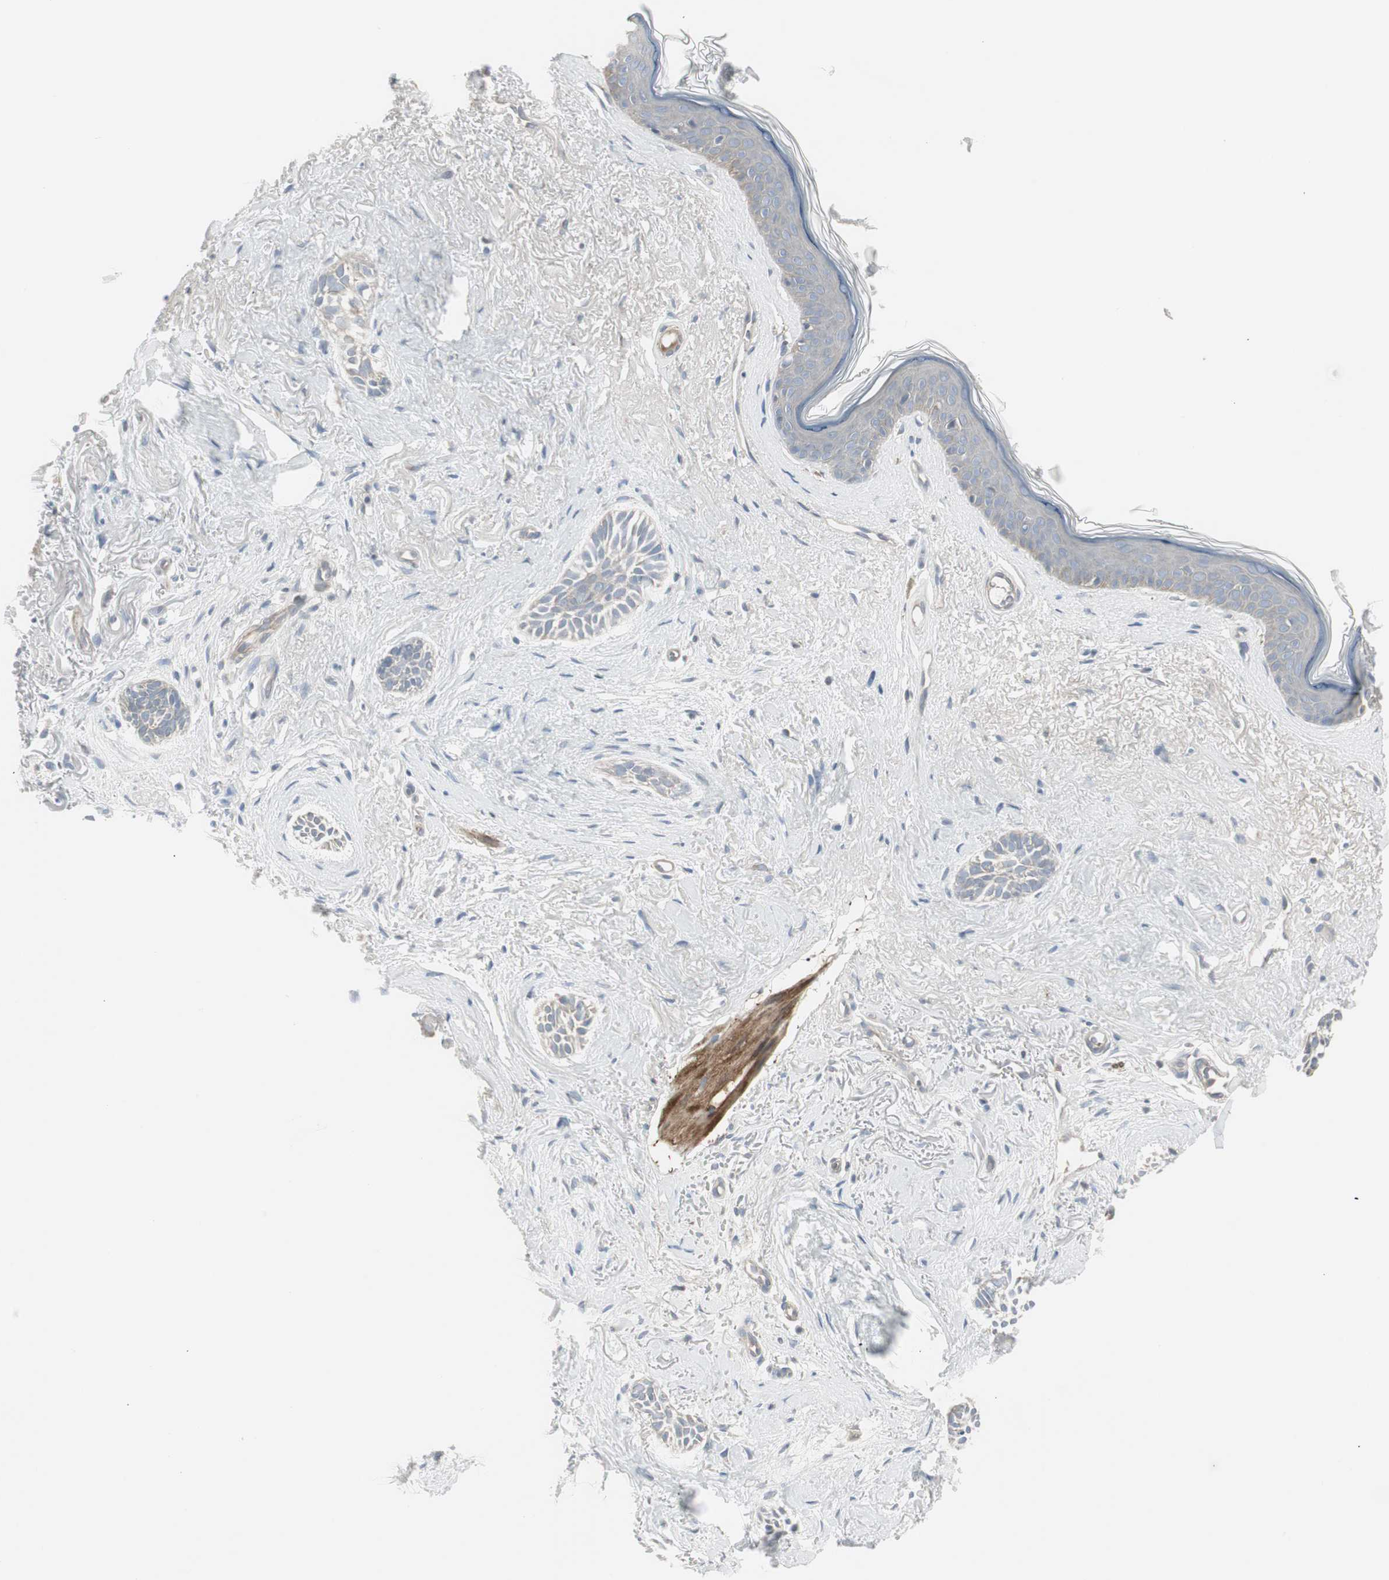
{"staining": {"intensity": "negative", "quantity": "none", "location": "none"}, "tissue": "skin cancer", "cell_type": "Tumor cells", "image_type": "cancer", "snomed": [{"axis": "morphology", "description": "Normal tissue, NOS"}, {"axis": "morphology", "description": "Basal cell carcinoma"}, {"axis": "topography", "description": "Skin"}], "caption": "High magnification brightfield microscopy of skin cancer stained with DAB (brown) and counterstained with hematoxylin (blue): tumor cells show no significant positivity. The staining is performed using DAB brown chromogen with nuclei counter-stained in using hematoxylin.", "gene": "DMPK", "patient": {"sex": "female", "age": 84}}